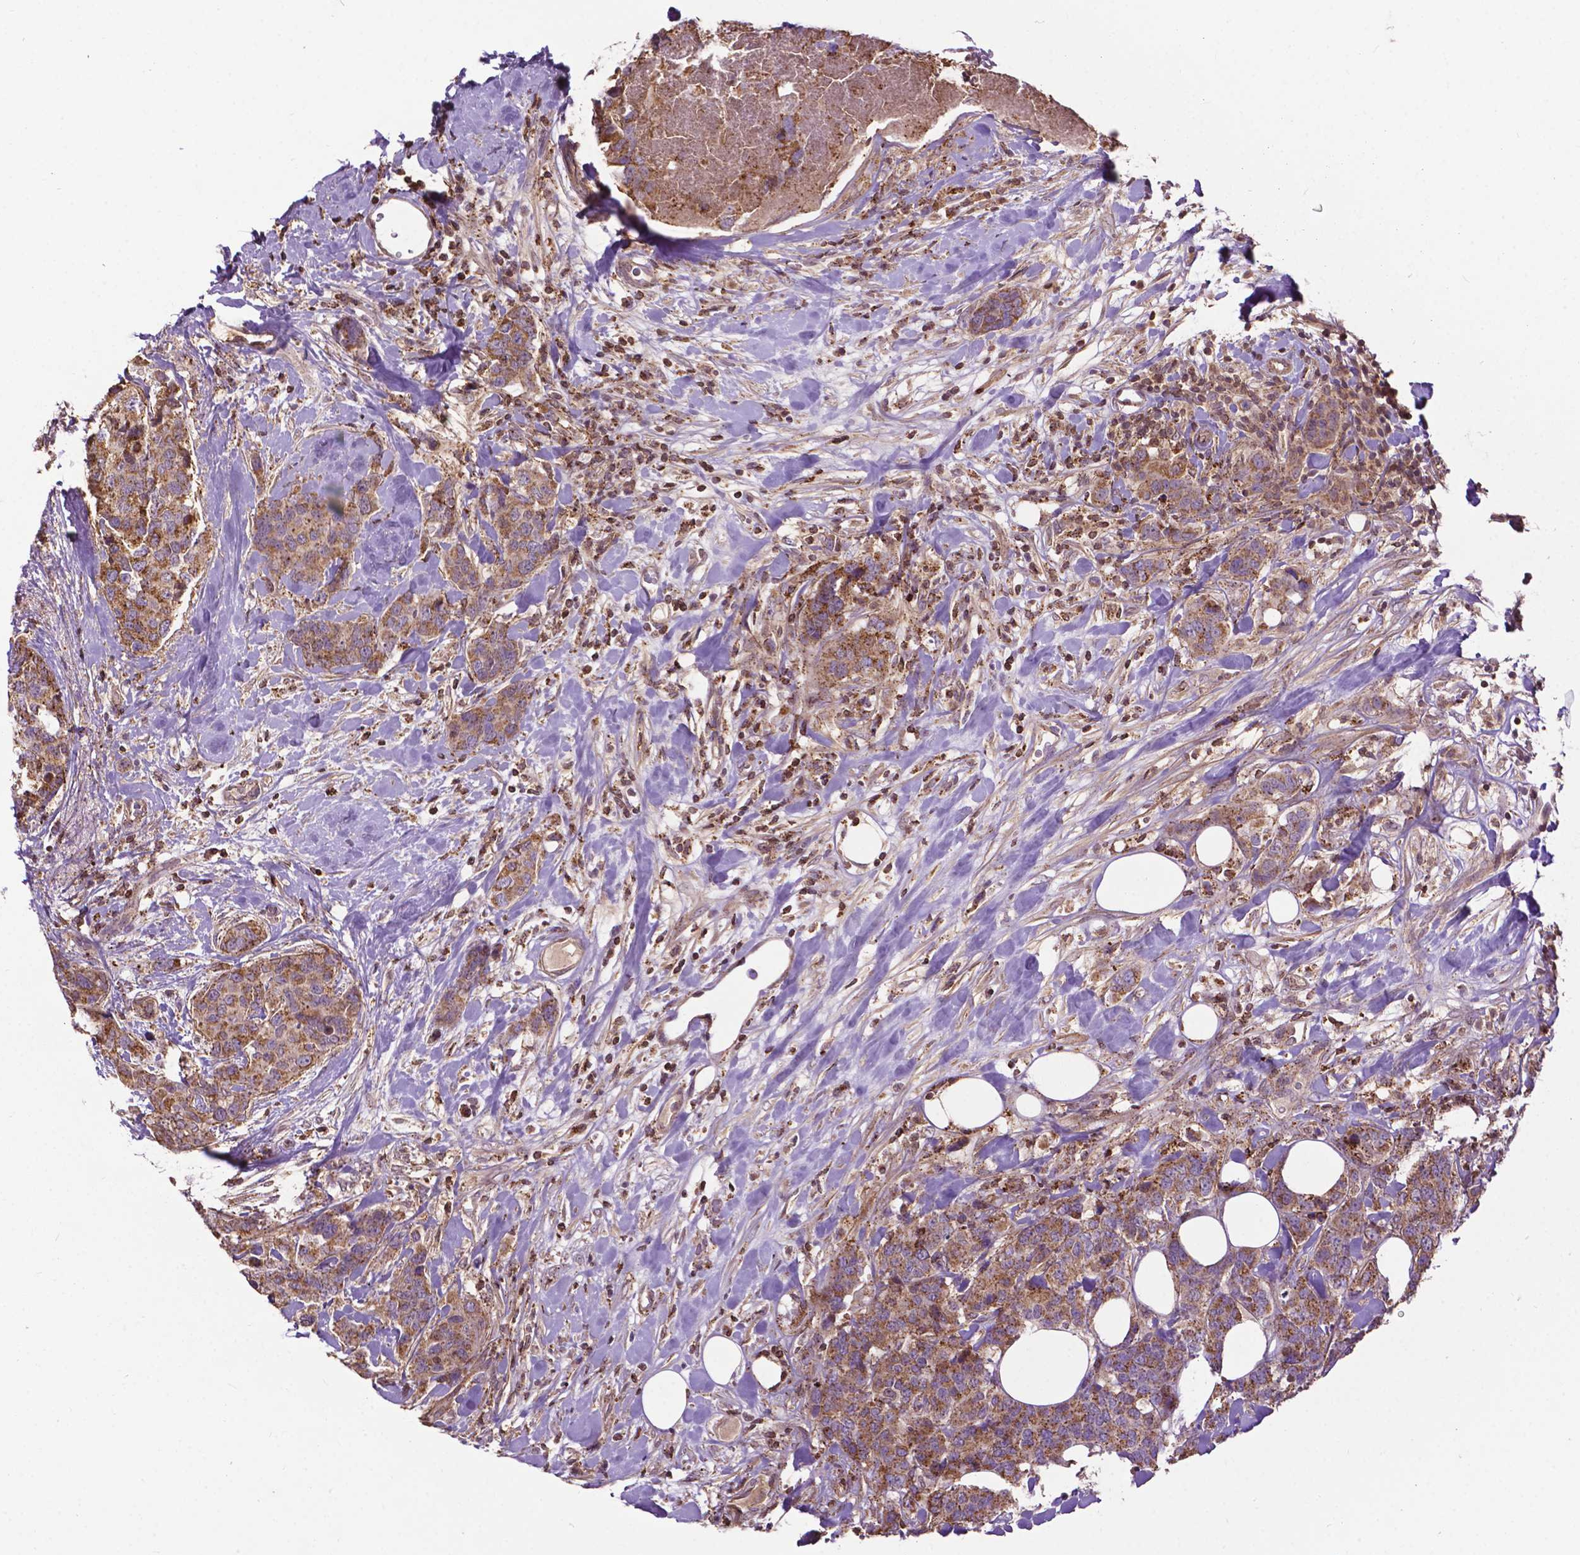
{"staining": {"intensity": "moderate", "quantity": ">75%", "location": "cytoplasmic/membranous"}, "tissue": "breast cancer", "cell_type": "Tumor cells", "image_type": "cancer", "snomed": [{"axis": "morphology", "description": "Lobular carcinoma"}, {"axis": "topography", "description": "Breast"}], "caption": "An IHC micrograph of neoplastic tissue is shown. Protein staining in brown highlights moderate cytoplasmic/membranous positivity in breast cancer within tumor cells.", "gene": "CHMP4A", "patient": {"sex": "female", "age": 59}}